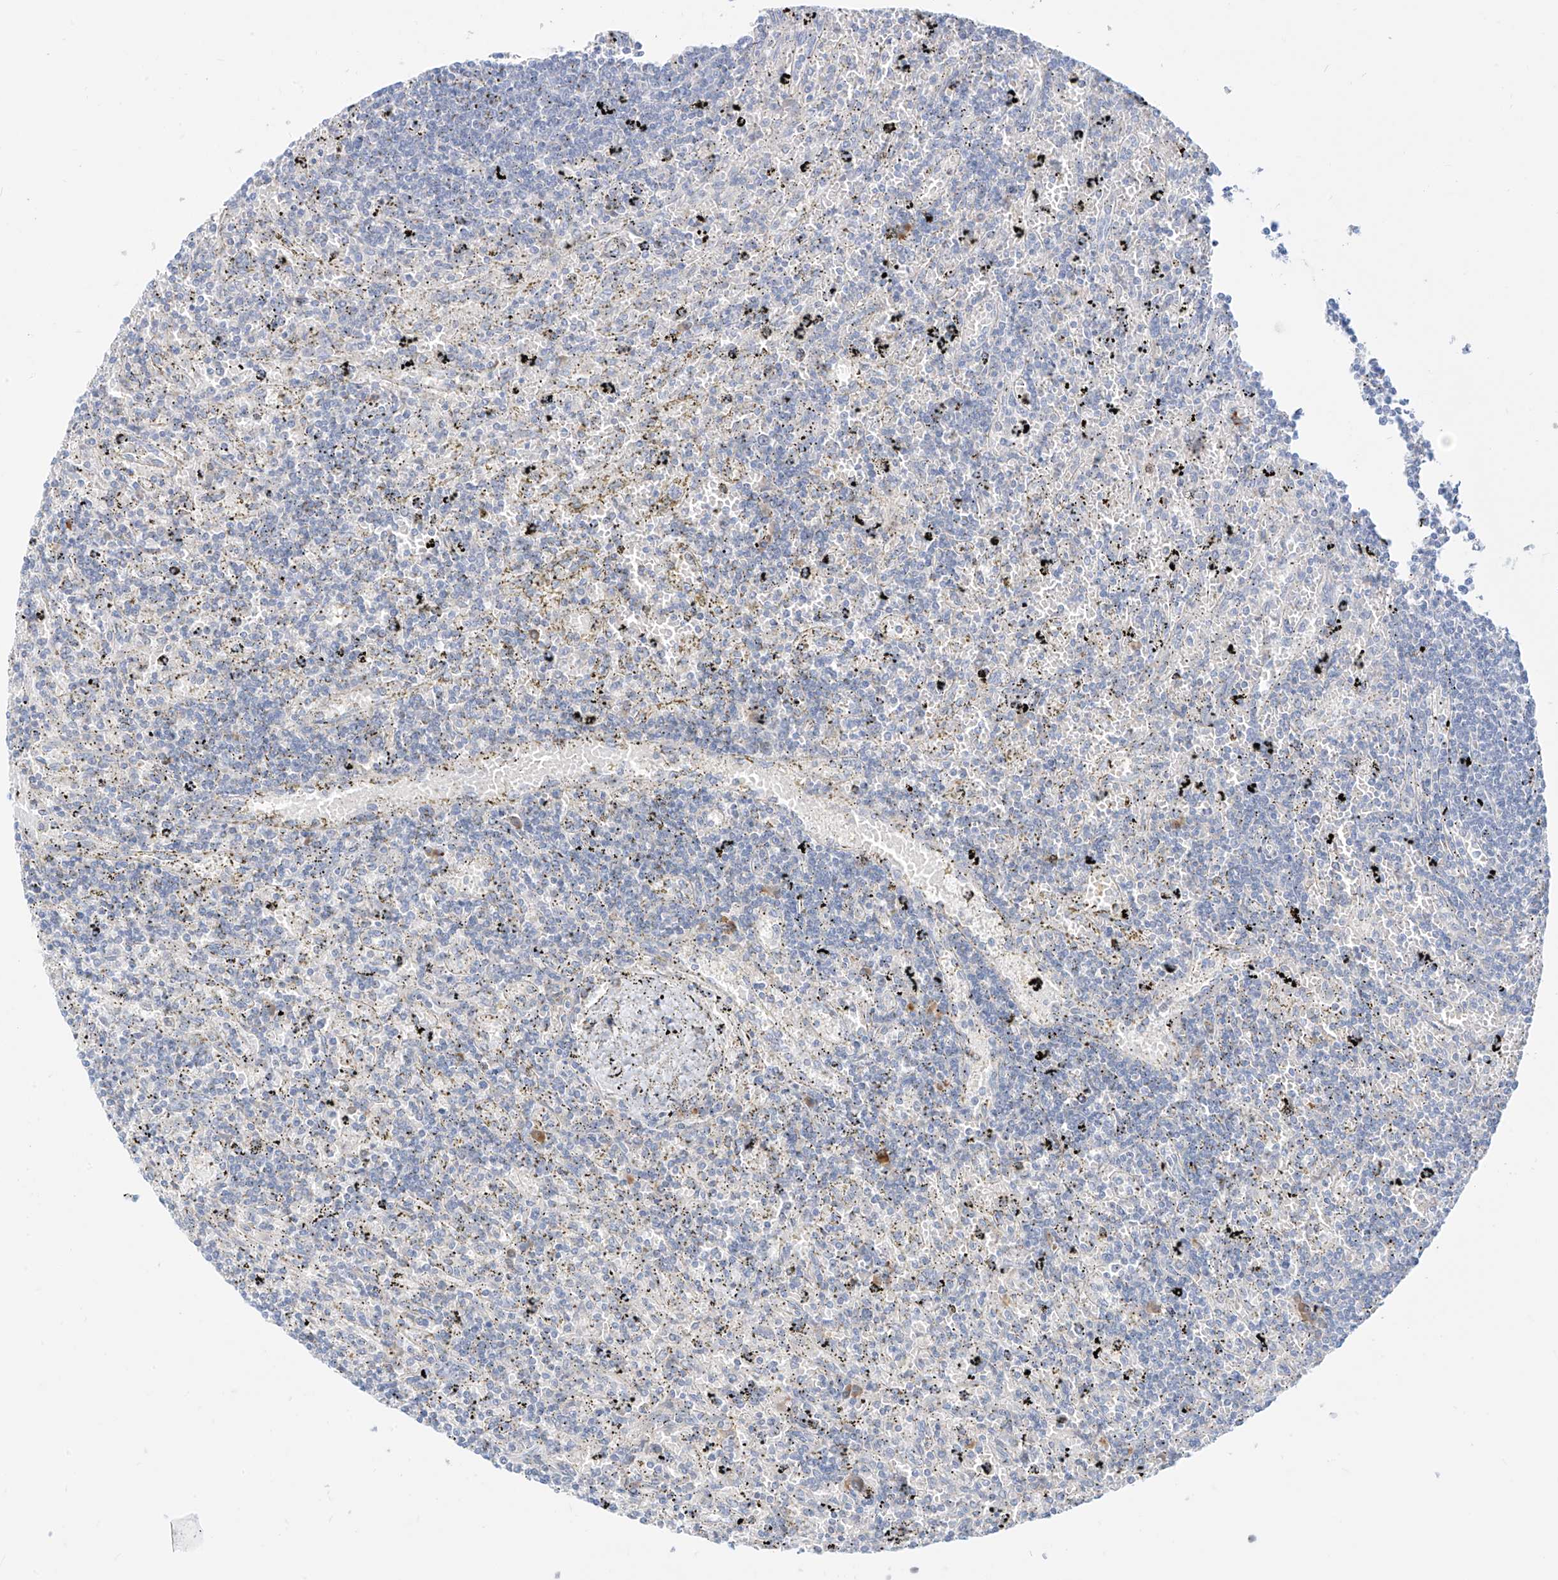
{"staining": {"intensity": "negative", "quantity": "none", "location": "none"}, "tissue": "lymphoma", "cell_type": "Tumor cells", "image_type": "cancer", "snomed": [{"axis": "morphology", "description": "Malignant lymphoma, non-Hodgkin's type, Low grade"}, {"axis": "topography", "description": "Spleen"}], "caption": "Human lymphoma stained for a protein using immunohistochemistry (IHC) demonstrates no positivity in tumor cells.", "gene": "SYTL3", "patient": {"sex": "male", "age": 76}}